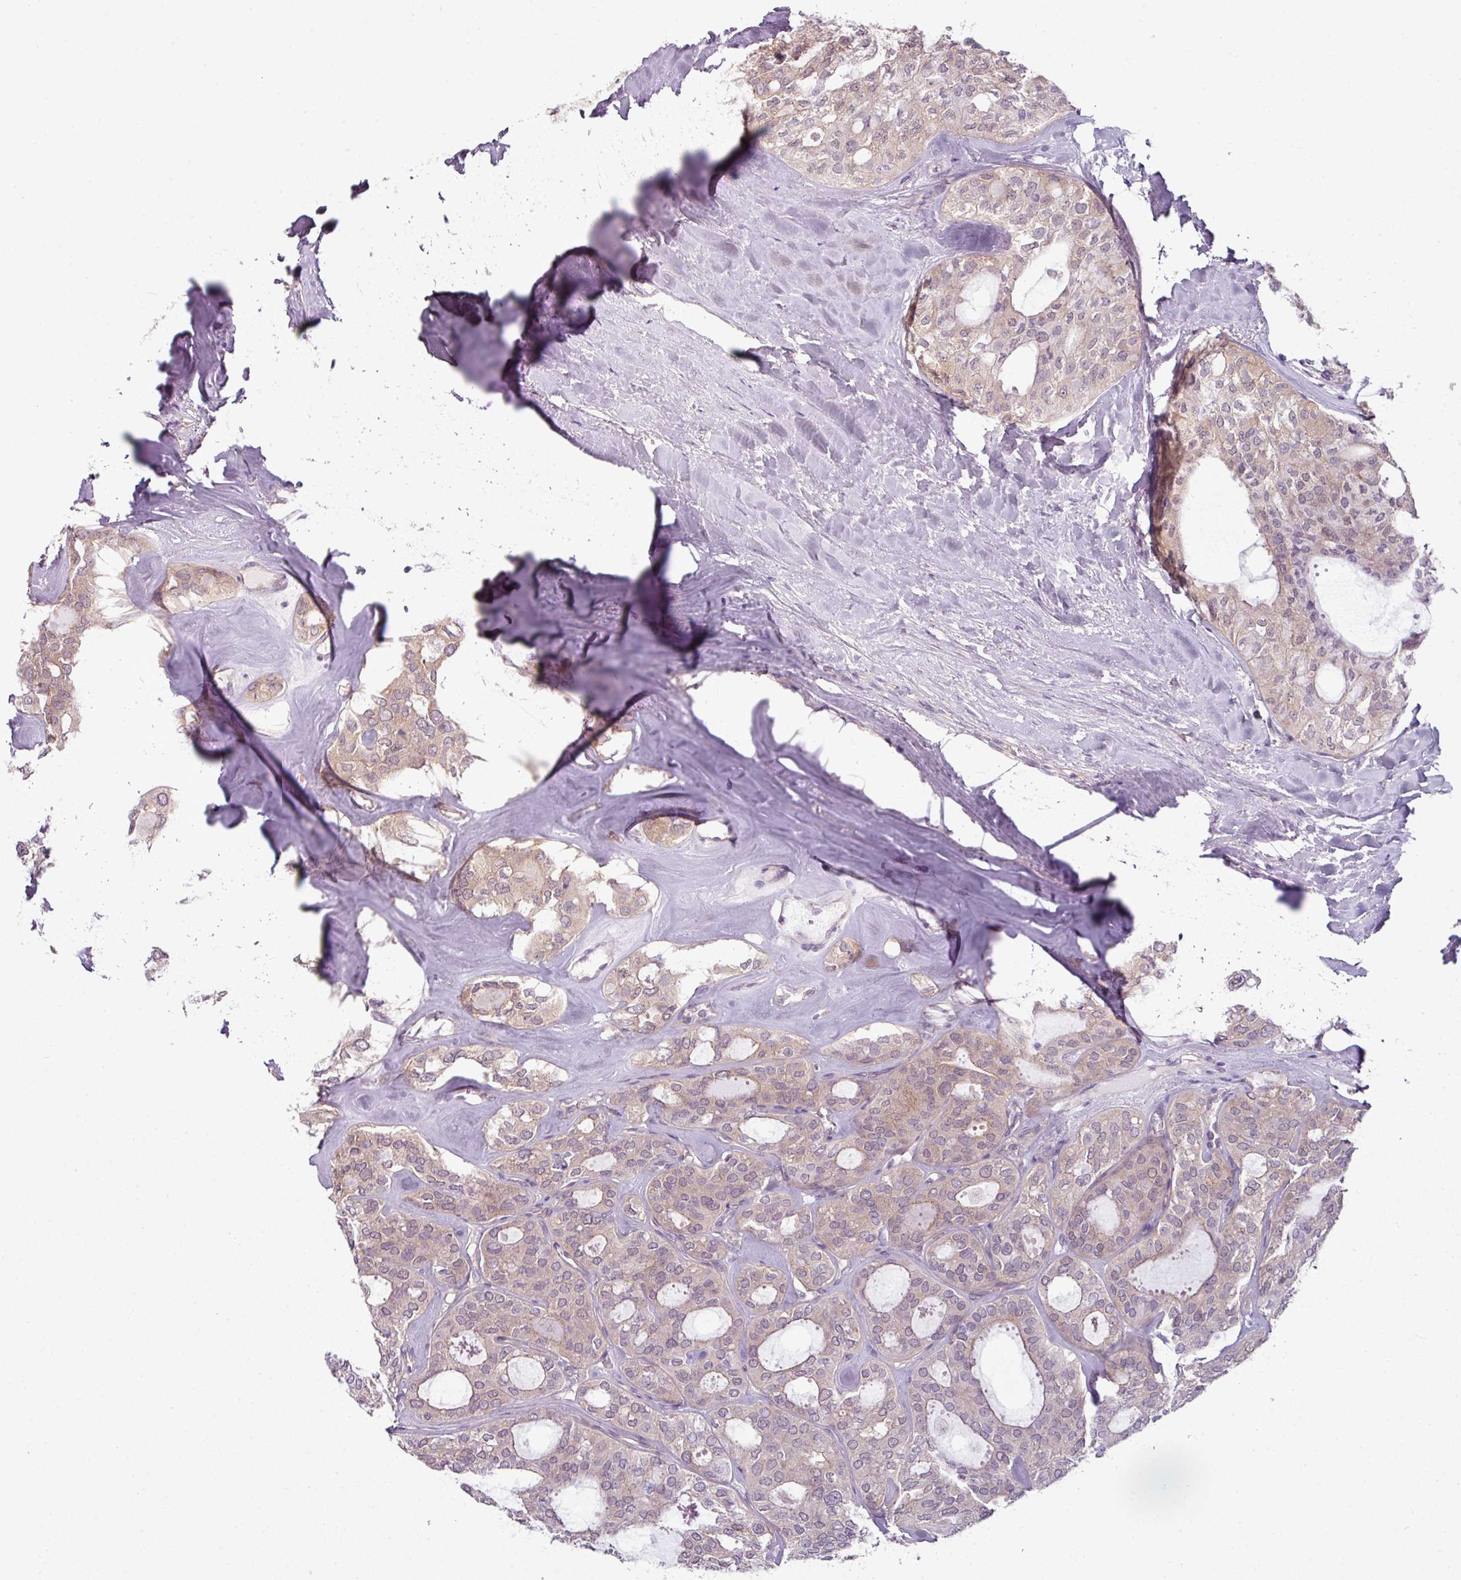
{"staining": {"intensity": "weak", "quantity": "25%-75%", "location": "cytoplasmic/membranous"}, "tissue": "thyroid cancer", "cell_type": "Tumor cells", "image_type": "cancer", "snomed": [{"axis": "morphology", "description": "Follicular adenoma carcinoma, NOS"}, {"axis": "topography", "description": "Thyroid gland"}], "caption": "Tumor cells reveal weak cytoplasmic/membranous expression in about 25%-75% of cells in thyroid cancer.", "gene": "DERPC", "patient": {"sex": "male", "age": 75}}